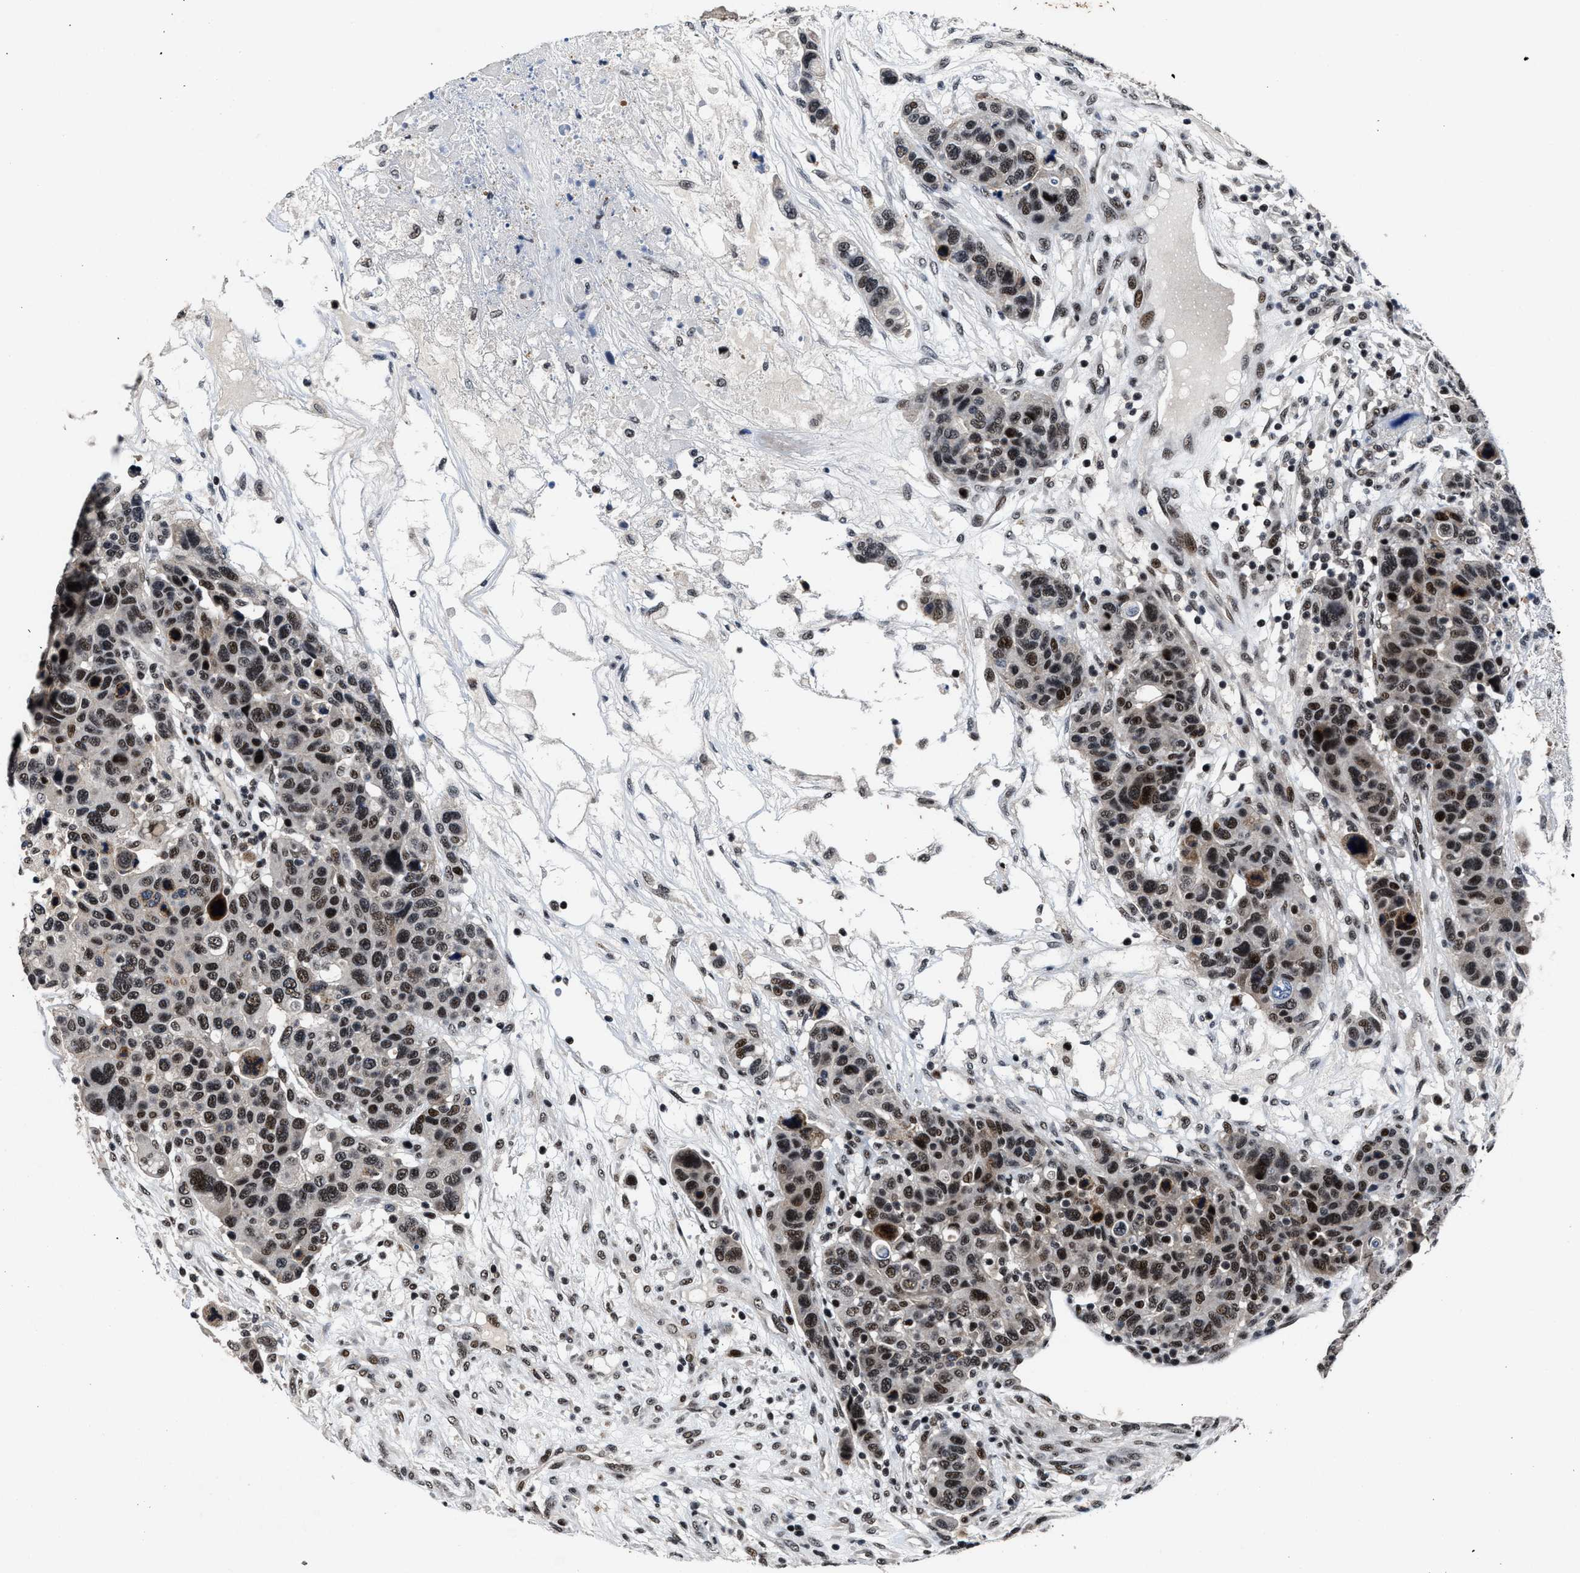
{"staining": {"intensity": "moderate", "quantity": ">75%", "location": "nuclear"}, "tissue": "breast cancer", "cell_type": "Tumor cells", "image_type": "cancer", "snomed": [{"axis": "morphology", "description": "Duct carcinoma"}, {"axis": "topography", "description": "Breast"}], "caption": "An immunohistochemistry (IHC) micrograph of tumor tissue is shown. Protein staining in brown labels moderate nuclear positivity in breast intraductal carcinoma within tumor cells.", "gene": "ZNF233", "patient": {"sex": "female", "age": 37}}